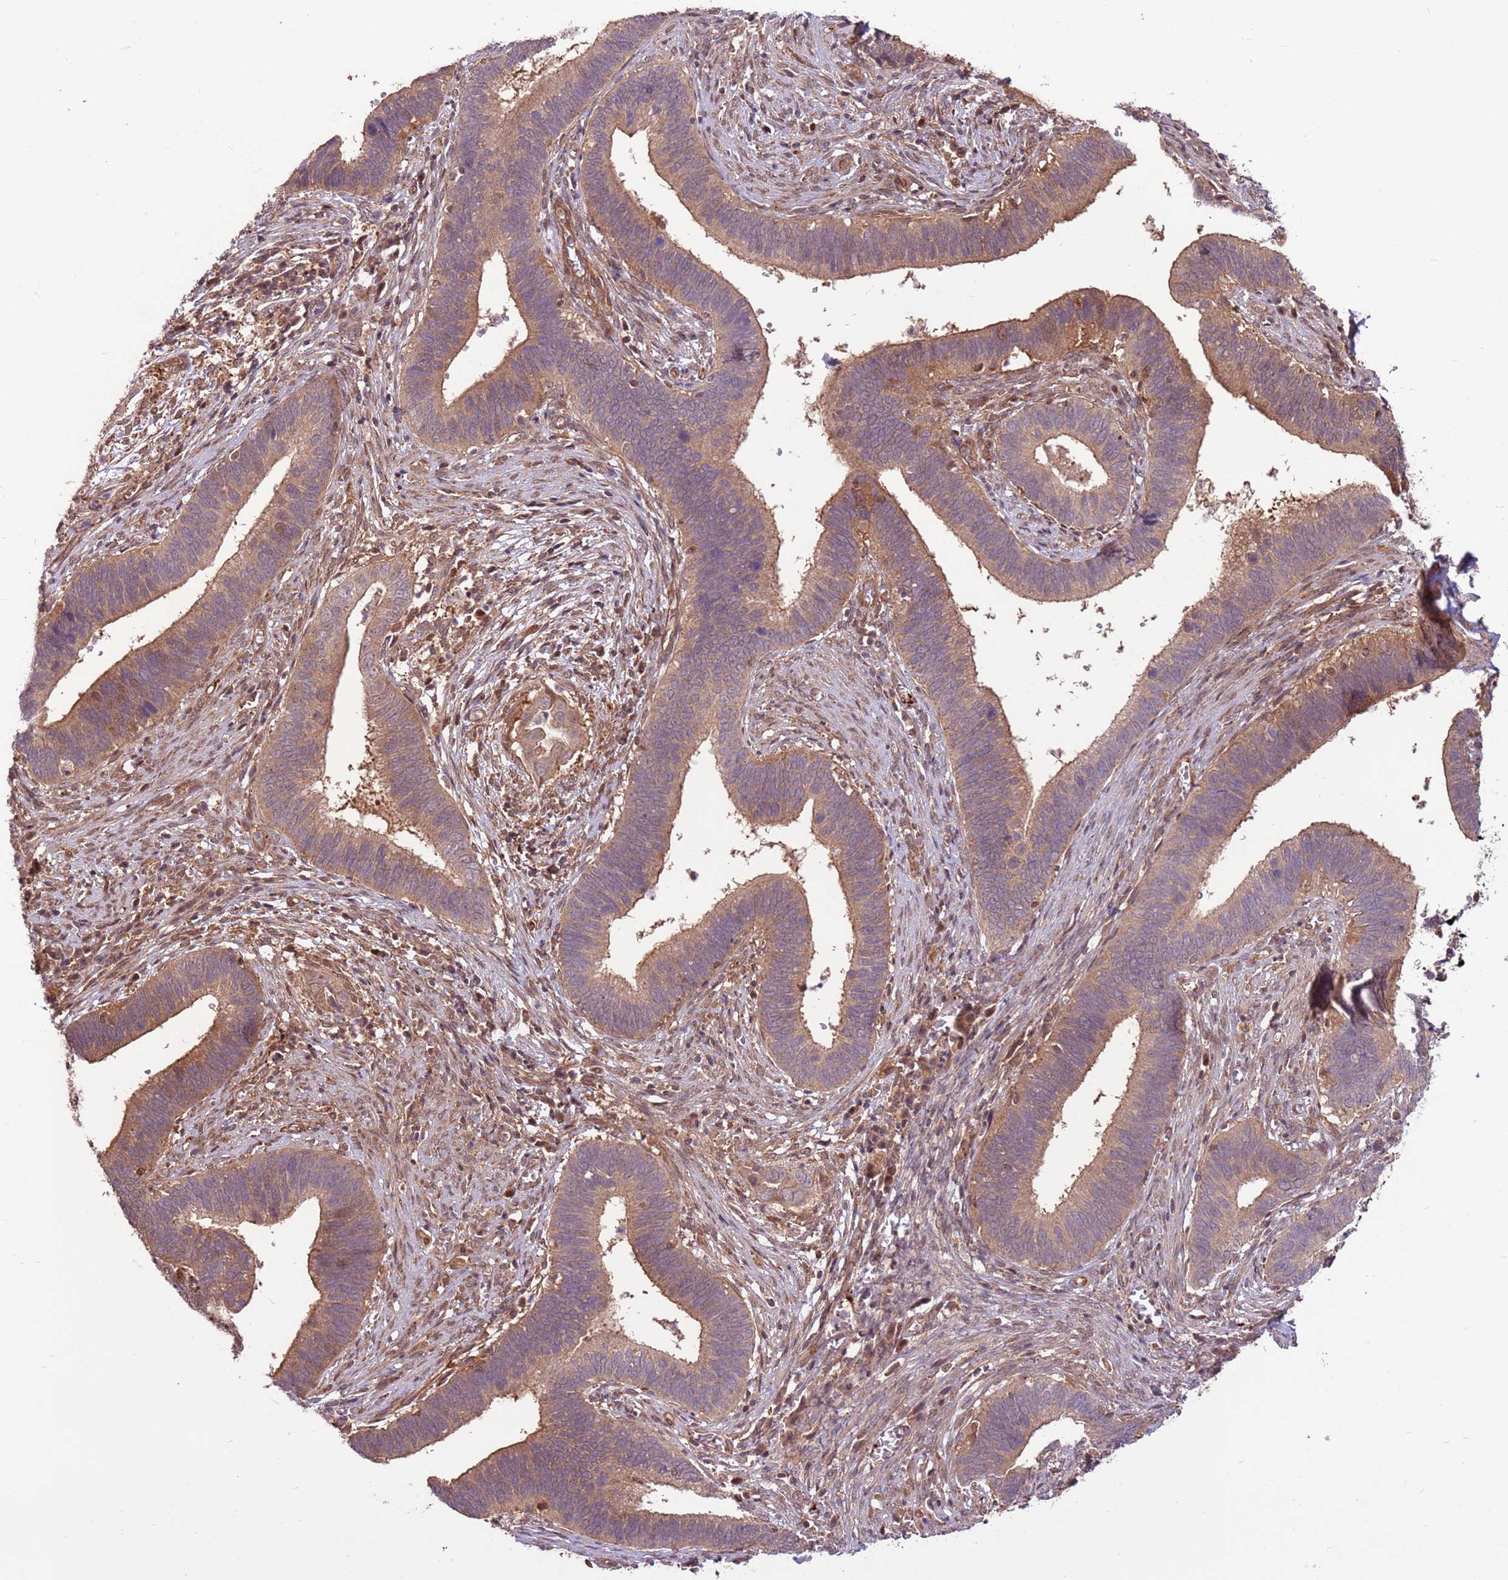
{"staining": {"intensity": "weak", "quantity": ">75%", "location": "cytoplasmic/membranous,nuclear"}, "tissue": "cervical cancer", "cell_type": "Tumor cells", "image_type": "cancer", "snomed": [{"axis": "morphology", "description": "Adenocarcinoma, NOS"}, {"axis": "topography", "description": "Cervix"}], "caption": "Tumor cells display low levels of weak cytoplasmic/membranous and nuclear staining in about >75% of cells in human cervical adenocarcinoma.", "gene": "CCDC112", "patient": {"sex": "female", "age": 42}}